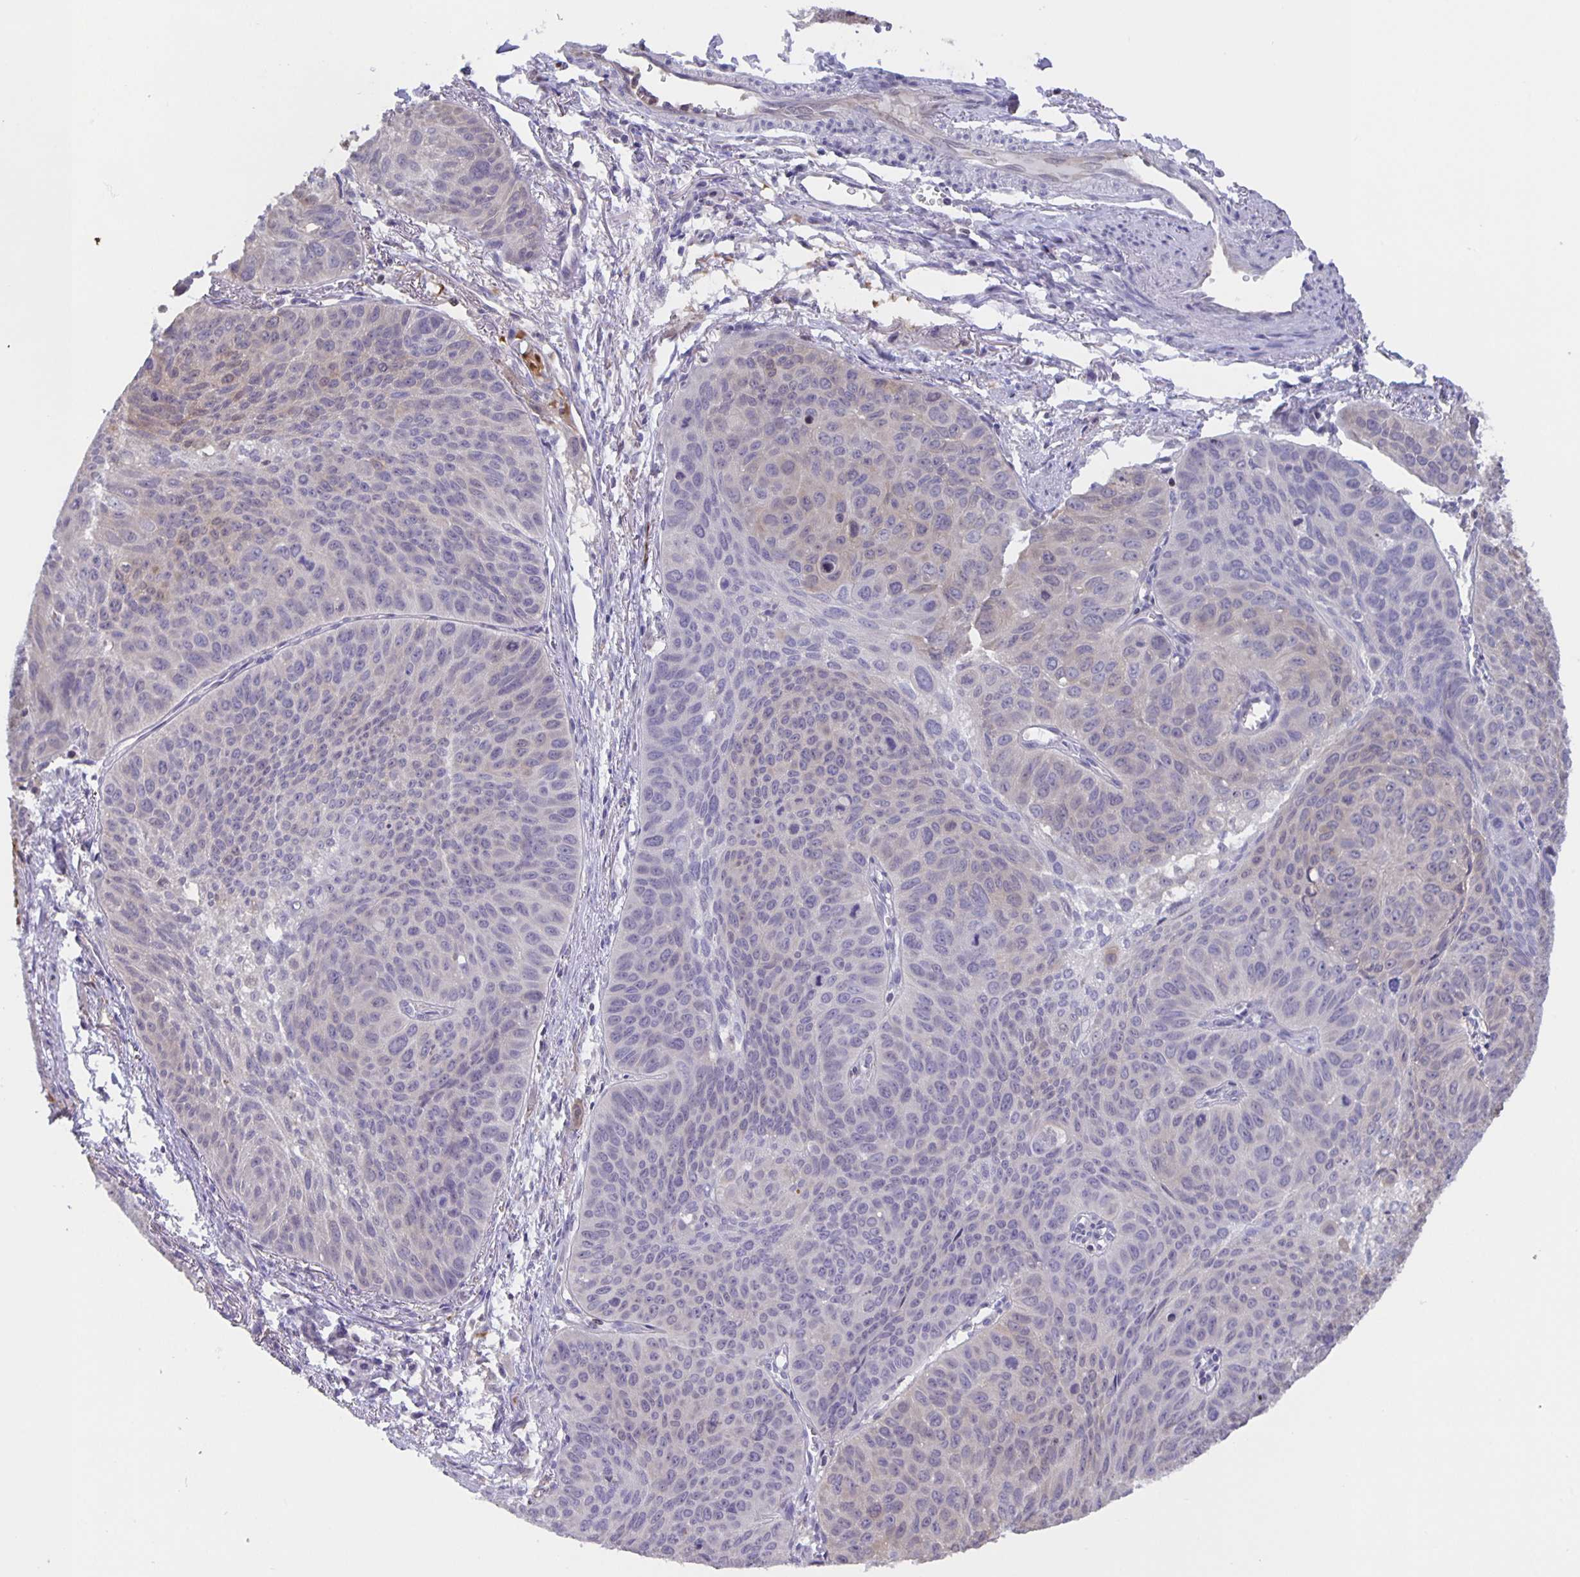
{"staining": {"intensity": "negative", "quantity": "none", "location": "none"}, "tissue": "lung cancer", "cell_type": "Tumor cells", "image_type": "cancer", "snomed": [{"axis": "morphology", "description": "Squamous cell carcinoma, NOS"}, {"axis": "topography", "description": "Lung"}], "caption": "Tumor cells show no significant protein expression in lung cancer. (DAB (3,3'-diaminobenzidine) immunohistochemistry with hematoxylin counter stain).", "gene": "MARCHF6", "patient": {"sex": "male", "age": 71}}